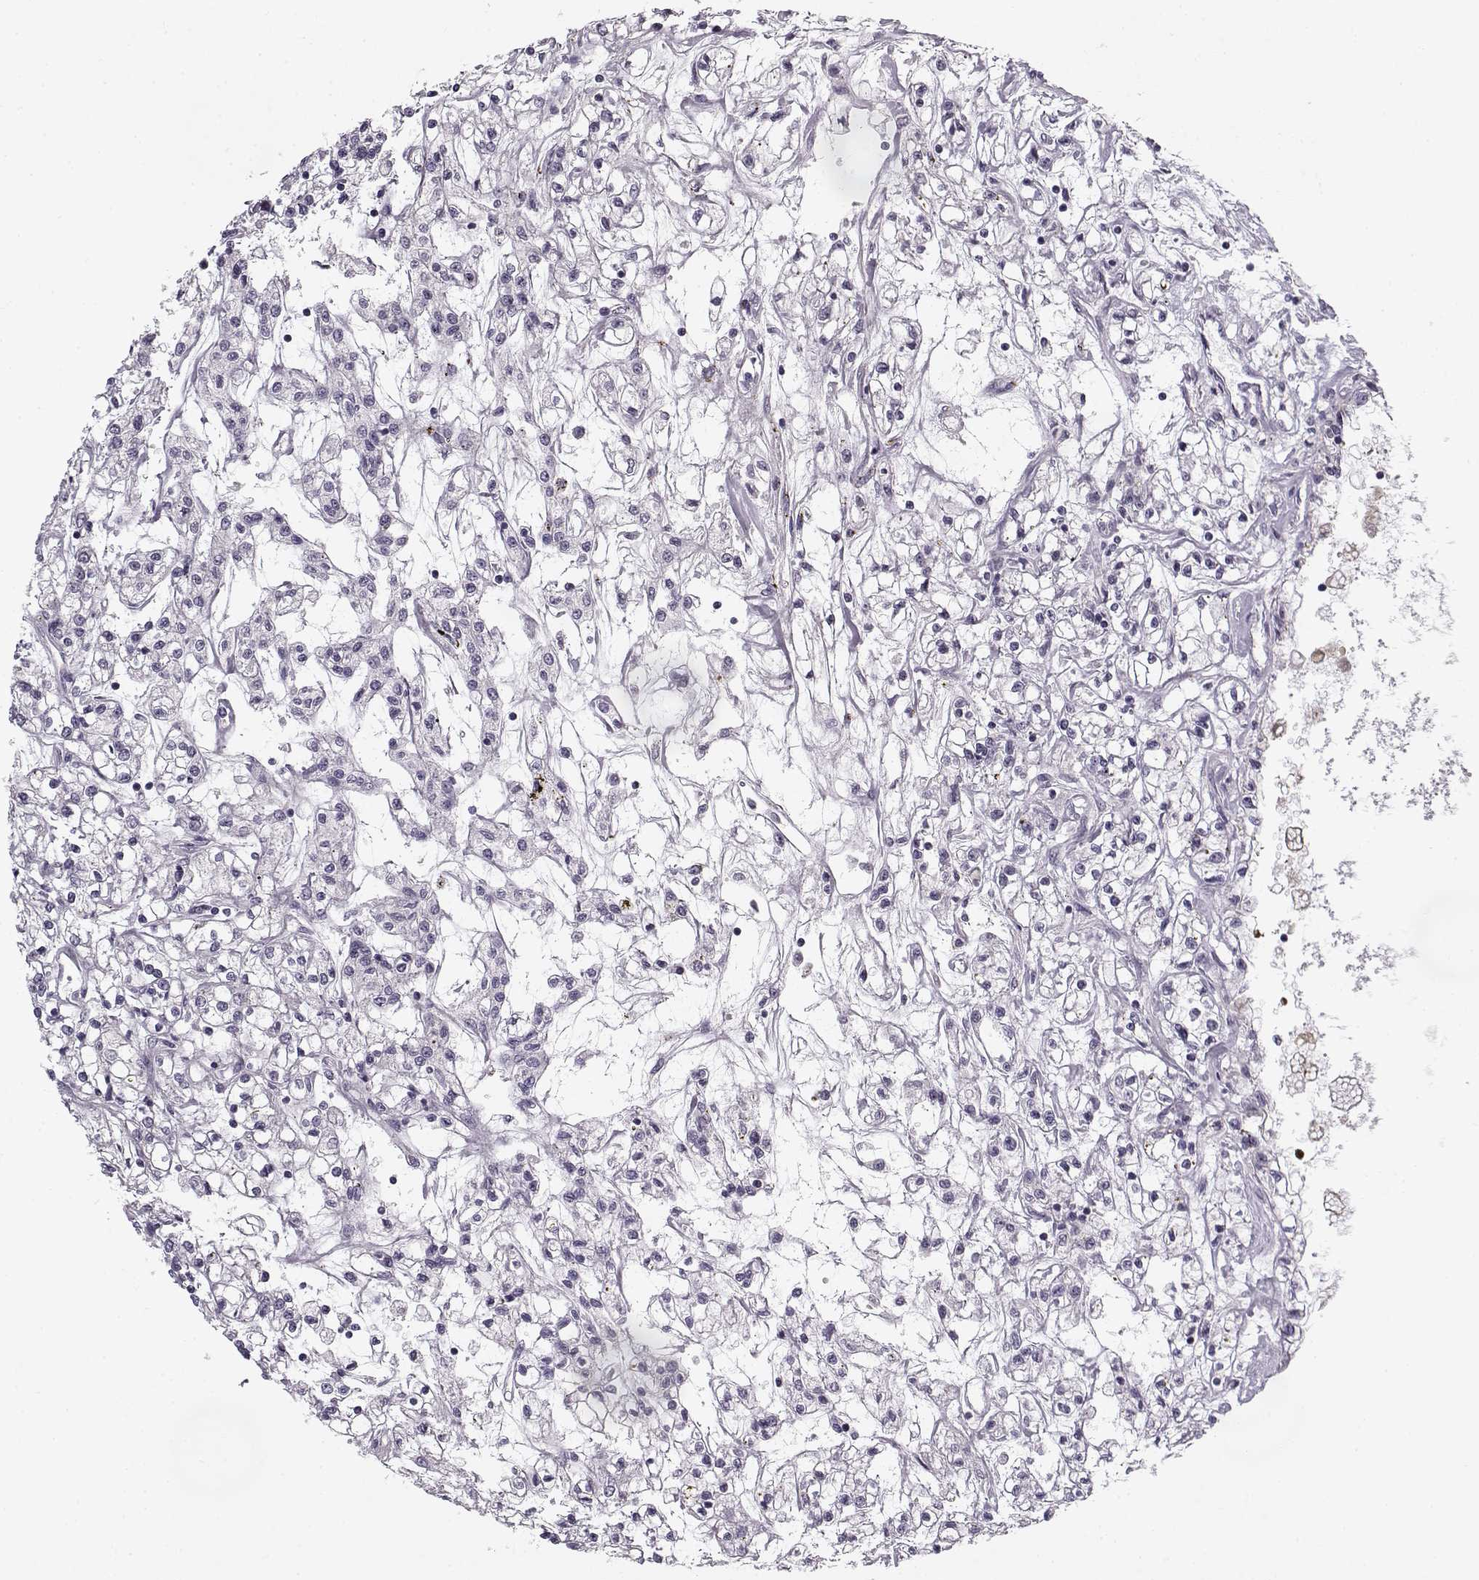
{"staining": {"intensity": "negative", "quantity": "none", "location": "none"}, "tissue": "renal cancer", "cell_type": "Tumor cells", "image_type": "cancer", "snomed": [{"axis": "morphology", "description": "Adenocarcinoma, NOS"}, {"axis": "topography", "description": "Kidney"}], "caption": "Immunohistochemistry image of renal adenocarcinoma stained for a protein (brown), which displays no staining in tumor cells. (DAB IHC with hematoxylin counter stain).", "gene": "PNMT", "patient": {"sex": "female", "age": 59}}